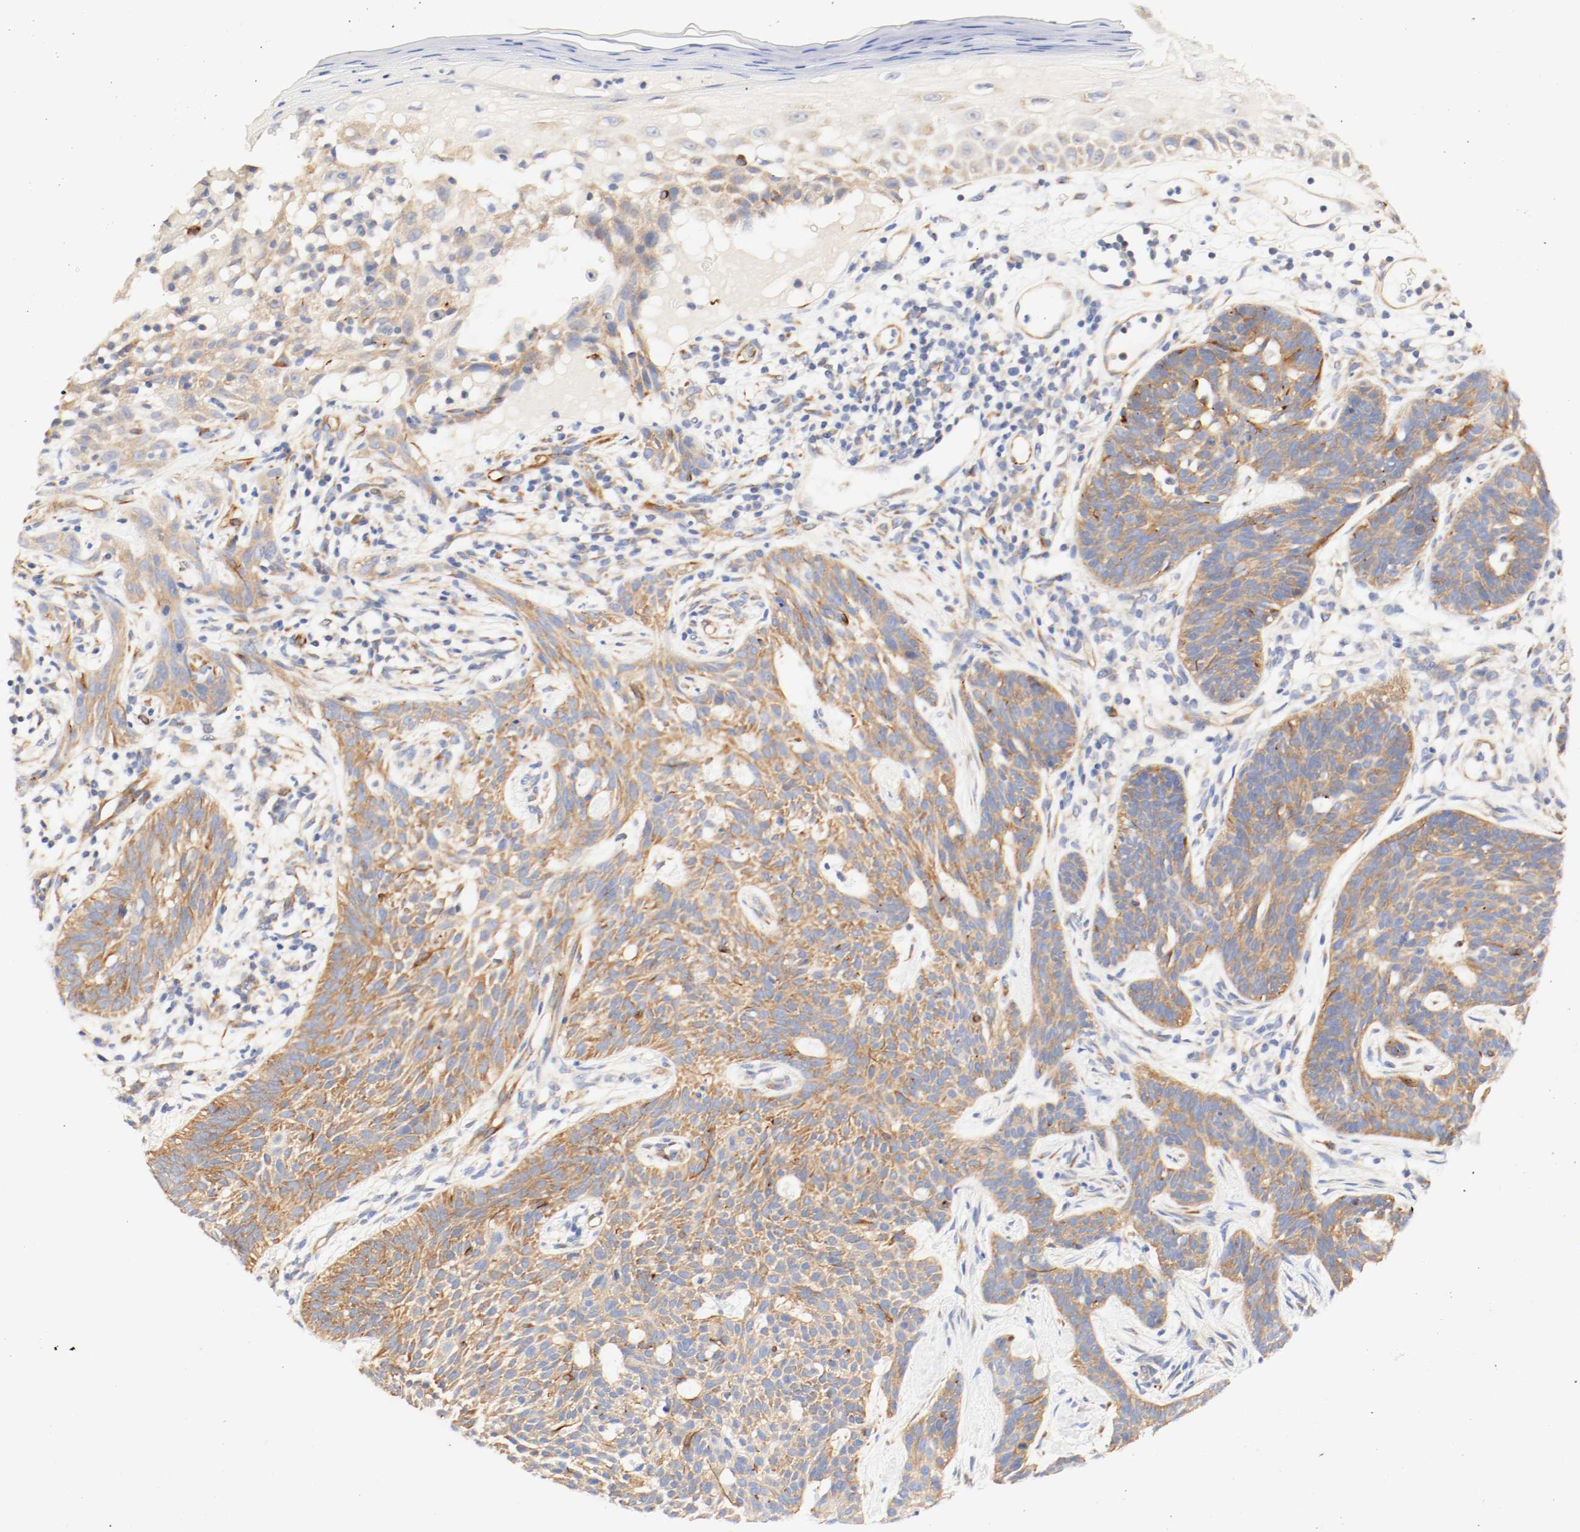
{"staining": {"intensity": "moderate", "quantity": ">75%", "location": "cytoplasmic/membranous"}, "tissue": "skin cancer", "cell_type": "Tumor cells", "image_type": "cancer", "snomed": [{"axis": "morphology", "description": "Normal tissue, NOS"}, {"axis": "morphology", "description": "Basal cell carcinoma"}, {"axis": "topography", "description": "Skin"}], "caption": "Skin basal cell carcinoma was stained to show a protein in brown. There is medium levels of moderate cytoplasmic/membranous staining in approximately >75% of tumor cells.", "gene": "GIT1", "patient": {"sex": "female", "age": 69}}